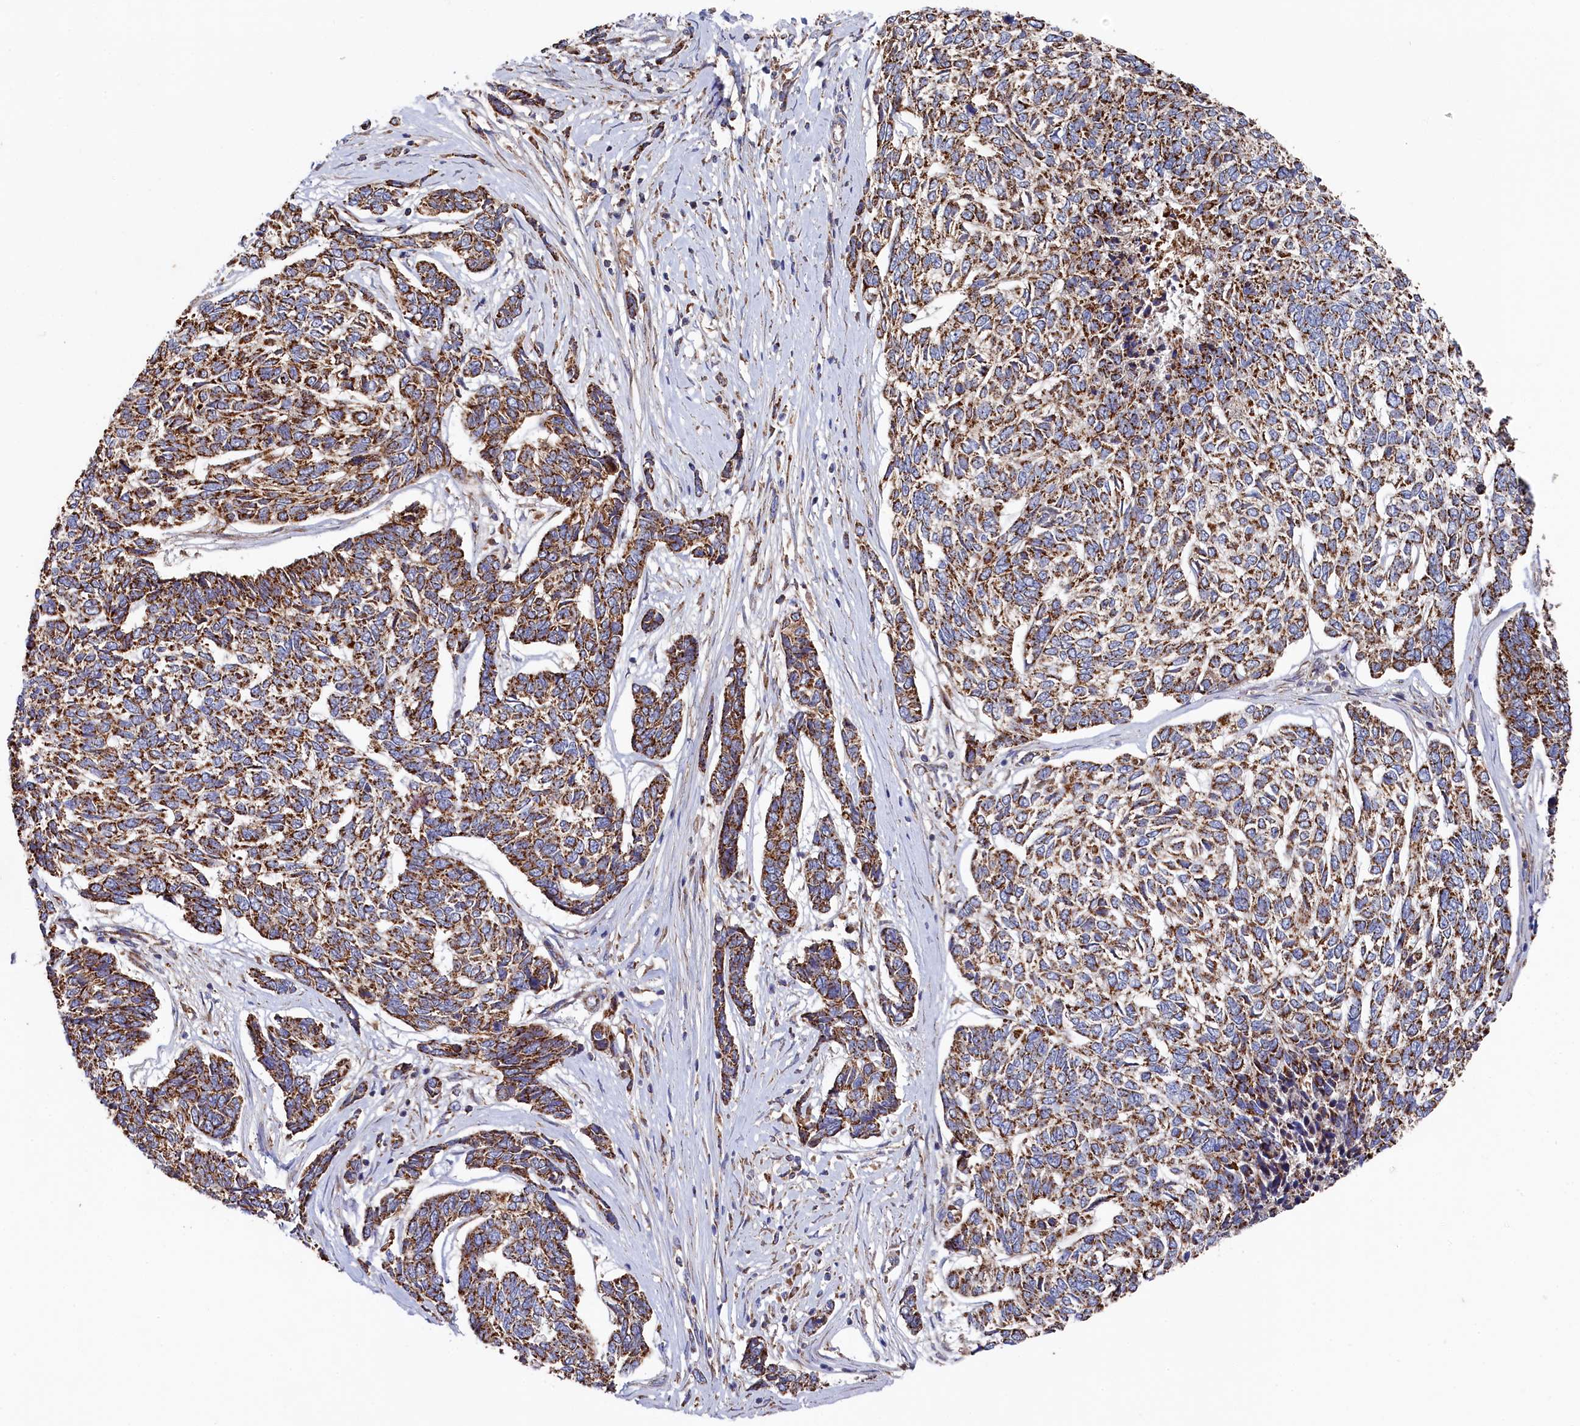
{"staining": {"intensity": "strong", "quantity": ">75%", "location": "cytoplasmic/membranous"}, "tissue": "skin cancer", "cell_type": "Tumor cells", "image_type": "cancer", "snomed": [{"axis": "morphology", "description": "Basal cell carcinoma"}, {"axis": "topography", "description": "Skin"}], "caption": "DAB (3,3'-diaminobenzidine) immunohistochemical staining of human basal cell carcinoma (skin) reveals strong cytoplasmic/membranous protein positivity in approximately >75% of tumor cells. (DAB (3,3'-diaminobenzidine) IHC with brightfield microscopy, high magnification).", "gene": "HAUS2", "patient": {"sex": "female", "age": 65}}